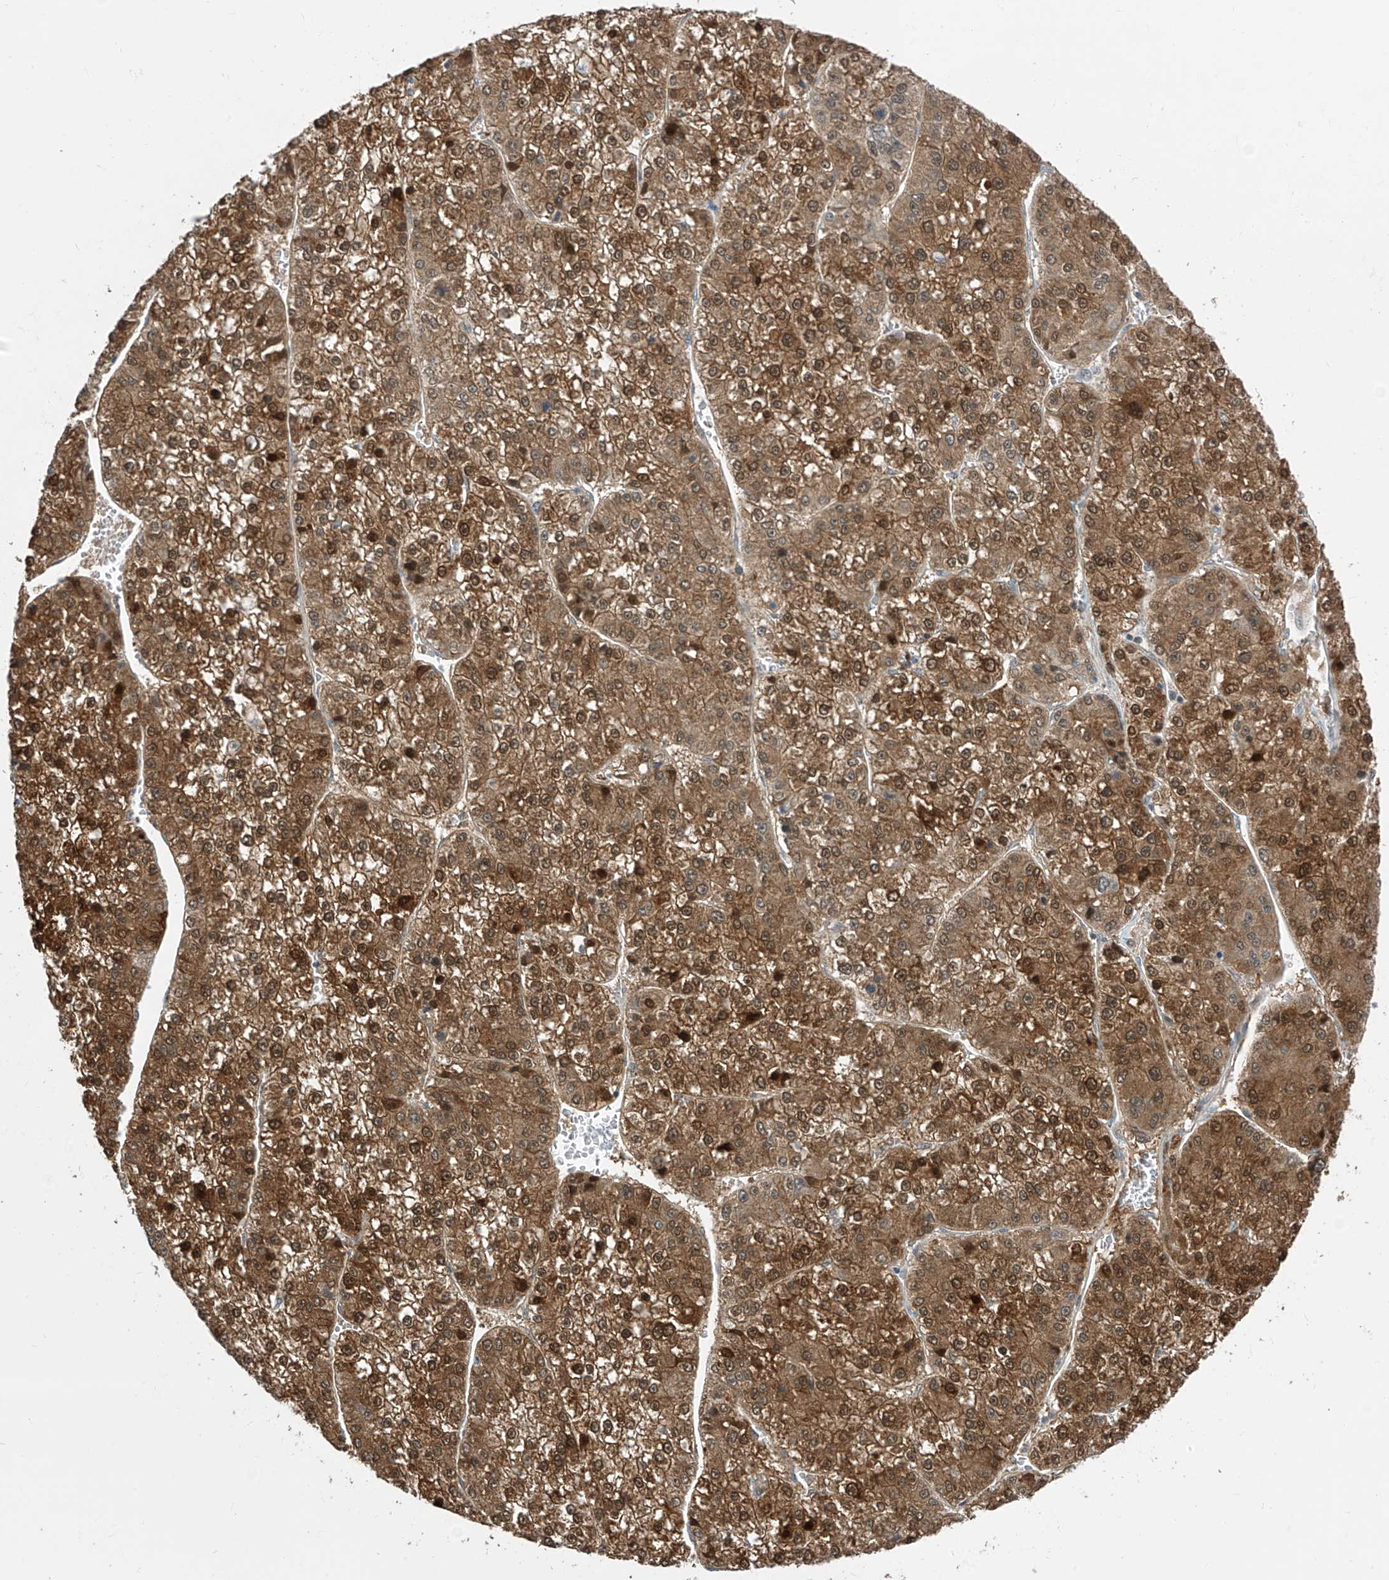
{"staining": {"intensity": "moderate", "quantity": ">75%", "location": "cytoplasmic/membranous,nuclear"}, "tissue": "liver cancer", "cell_type": "Tumor cells", "image_type": "cancer", "snomed": [{"axis": "morphology", "description": "Carcinoma, Hepatocellular, NOS"}, {"axis": "topography", "description": "Liver"}], "caption": "Brown immunohistochemical staining in hepatocellular carcinoma (liver) shows moderate cytoplasmic/membranous and nuclear expression in approximately >75% of tumor cells.", "gene": "TTC38", "patient": {"sex": "female", "age": 73}}